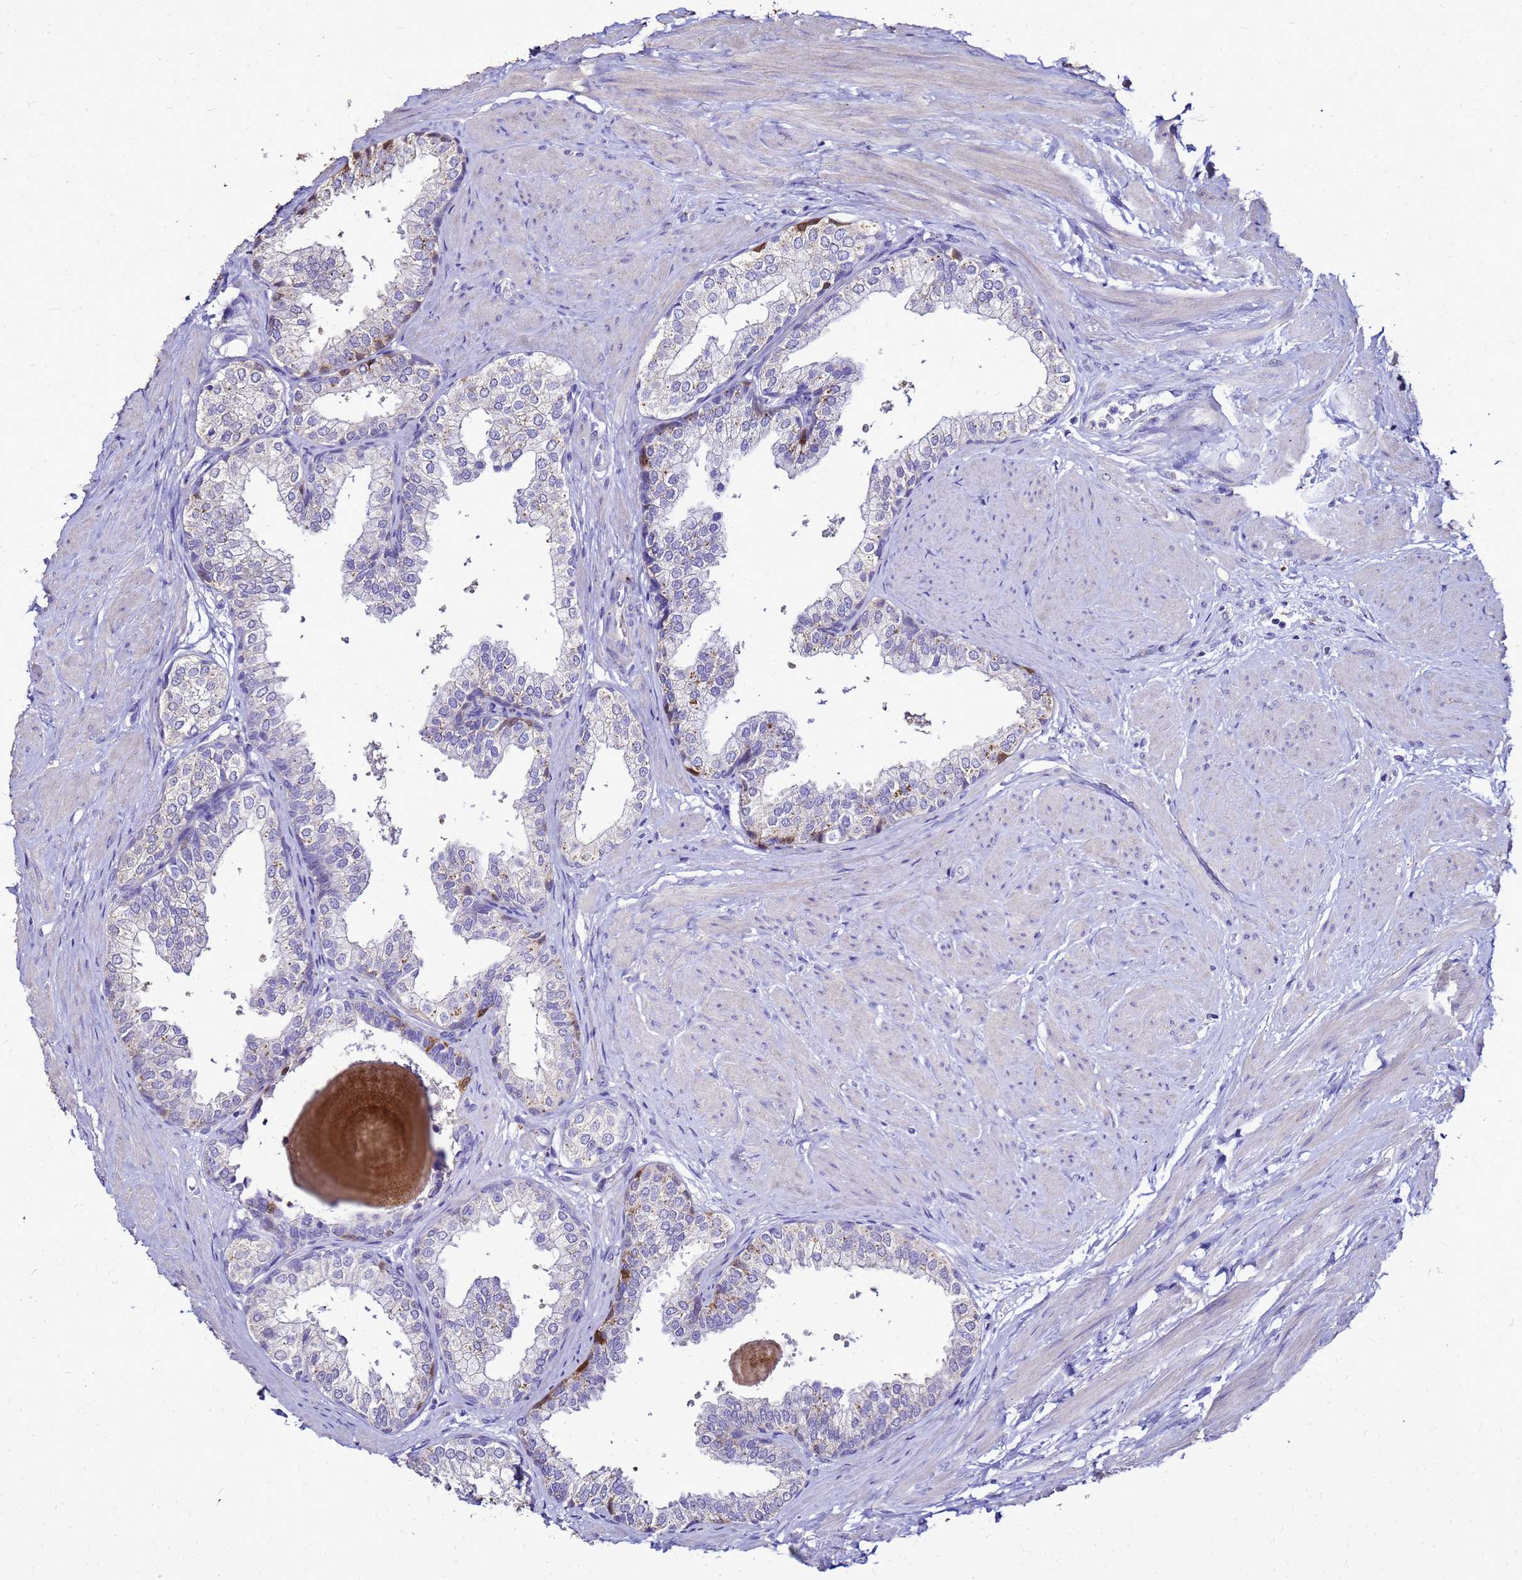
{"staining": {"intensity": "moderate", "quantity": "<25%", "location": "cytoplasmic/membranous"}, "tissue": "prostate", "cell_type": "Glandular cells", "image_type": "normal", "snomed": [{"axis": "morphology", "description": "Normal tissue, NOS"}, {"axis": "topography", "description": "Prostate"}], "caption": "DAB immunohistochemical staining of normal human prostate reveals moderate cytoplasmic/membranous protein expression in about <25% of glandular cells. (DAB IHC, brown staining for protein, blue staining for nuclei).", "gene": "S100A2", "patient": {"sex": "male", "age": 48}}